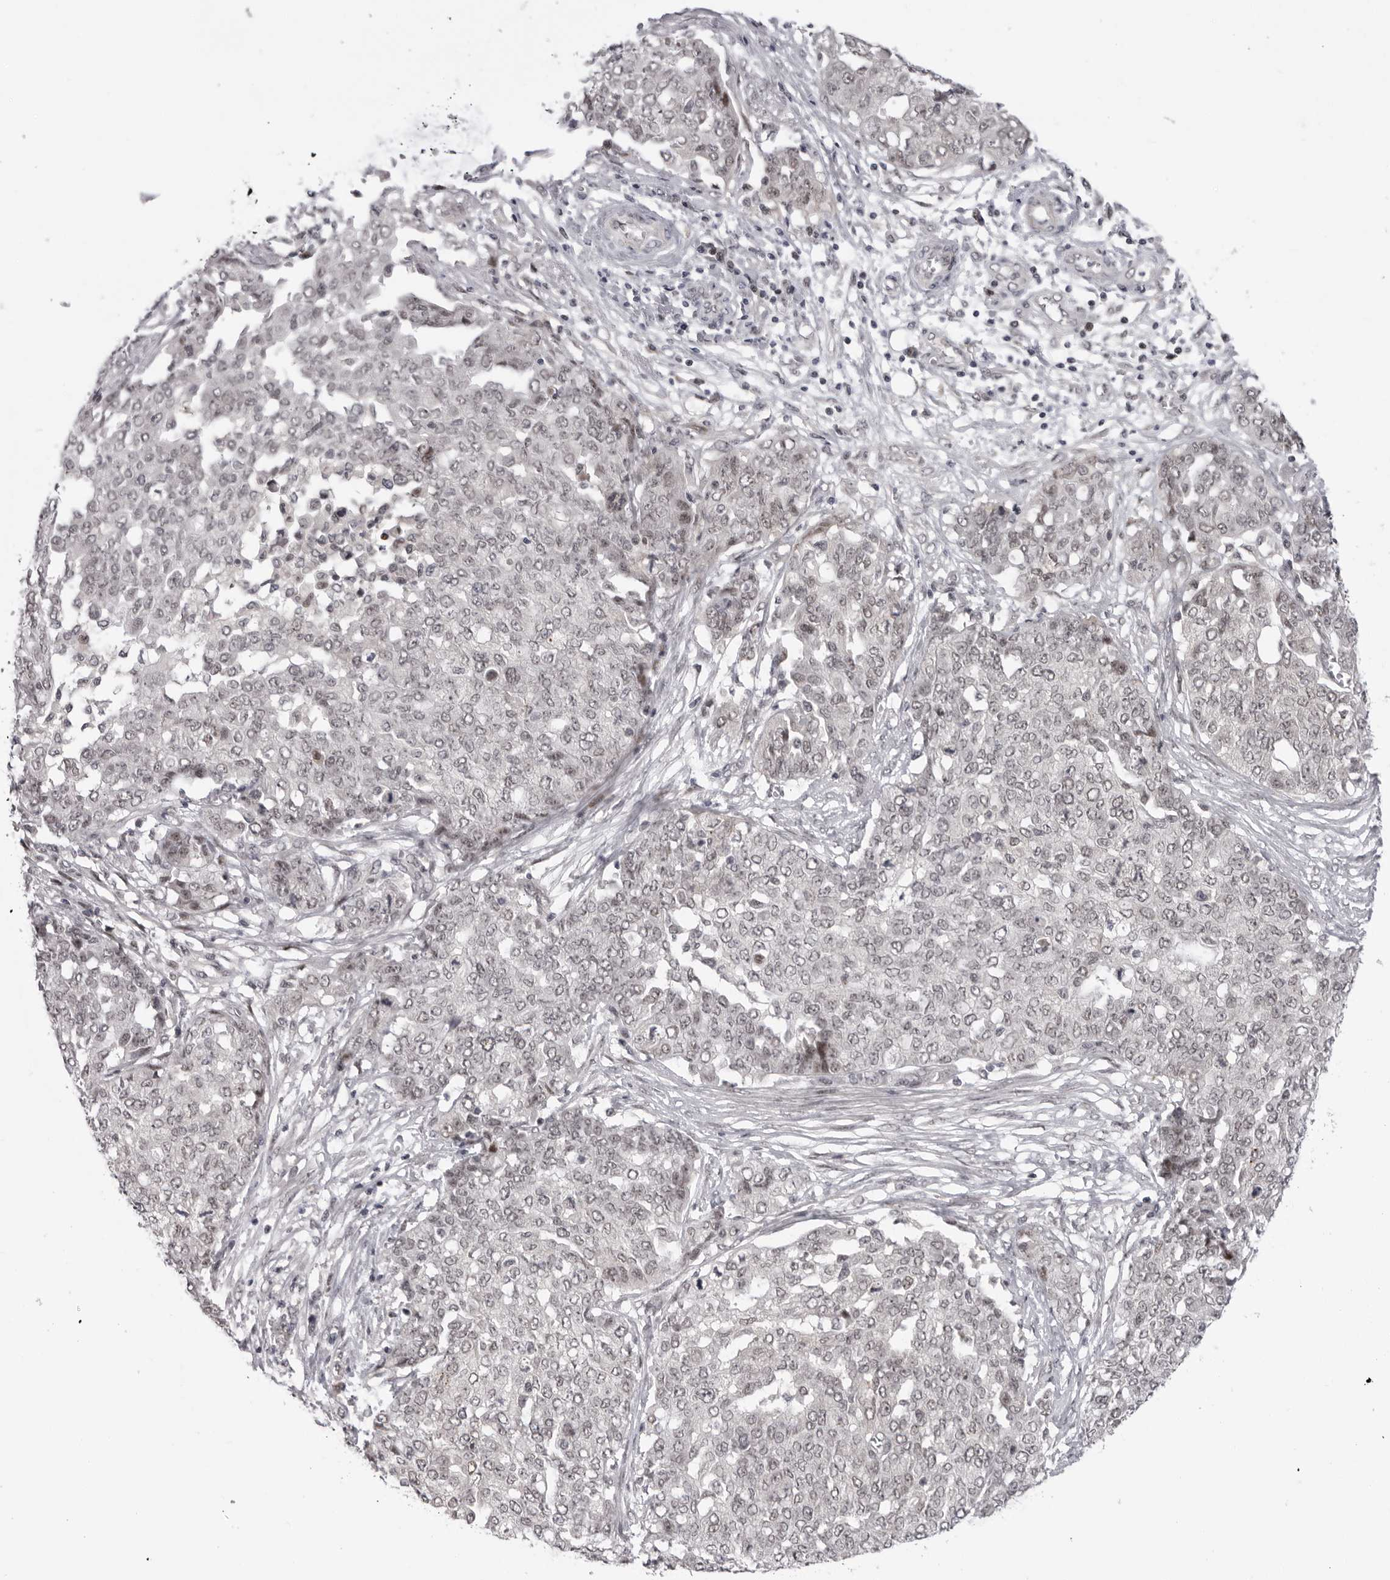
{"staining": {"intensity": "weak", "quantity": "25%-75%", "location": "nuclear"}, "tissue": "ovarian cancer", "cell_type": "Tumor cells", "image_type": "cancer", "snomed": [{"axis": "morphology", "description": "Cystadenocarcinoma, serous, NOS"}, {"axis": "topography", "description": "Soft tissue"}, {"axis": "topography", "description": "Ovary"}], "caption": "Tumor cells show low levels of weak nuclear positivity in approximately 25%-75% of cells in ovarian serous cystadenocarcinoma.", "gene": "ALPK2", "patient": {"sex": "female", "age": 57}}